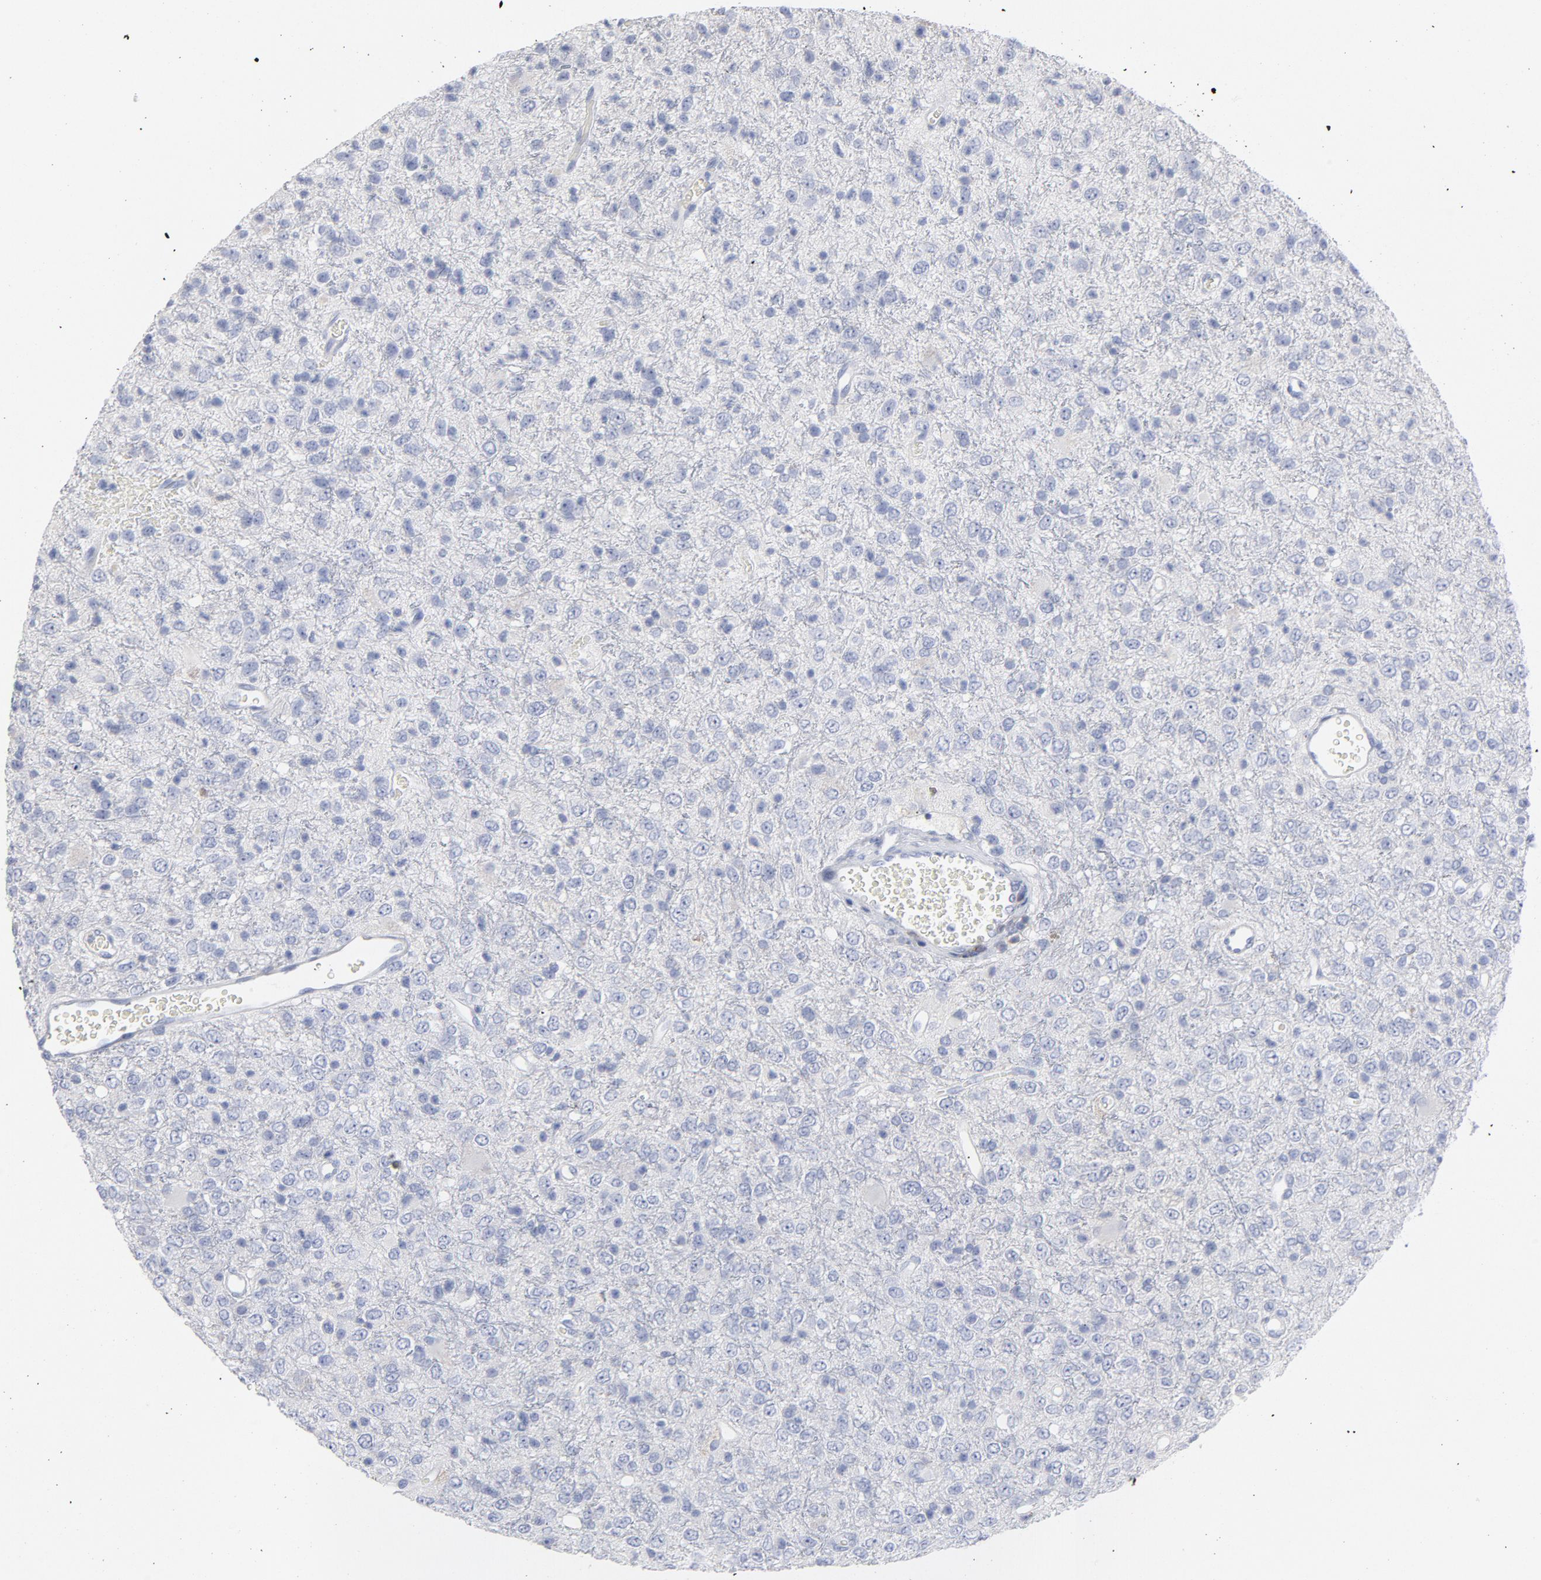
{"staining": {"intensity": "negative", "quantity": "none", "location": "none"}, "tissue": "glioma", "cell_type": "Tumor cells", "image_type": "cancer", "snomed": [{"axis": "morphology", "description": "Glioma, malignant, High grade"}, {"axis": "topography", "description": "pancreas cauda"}], "caption": "Tumor cells show no significant protein staining in glioma.", "gene": "P2RY8", "patient": {"sex": "male", "age": 60}}